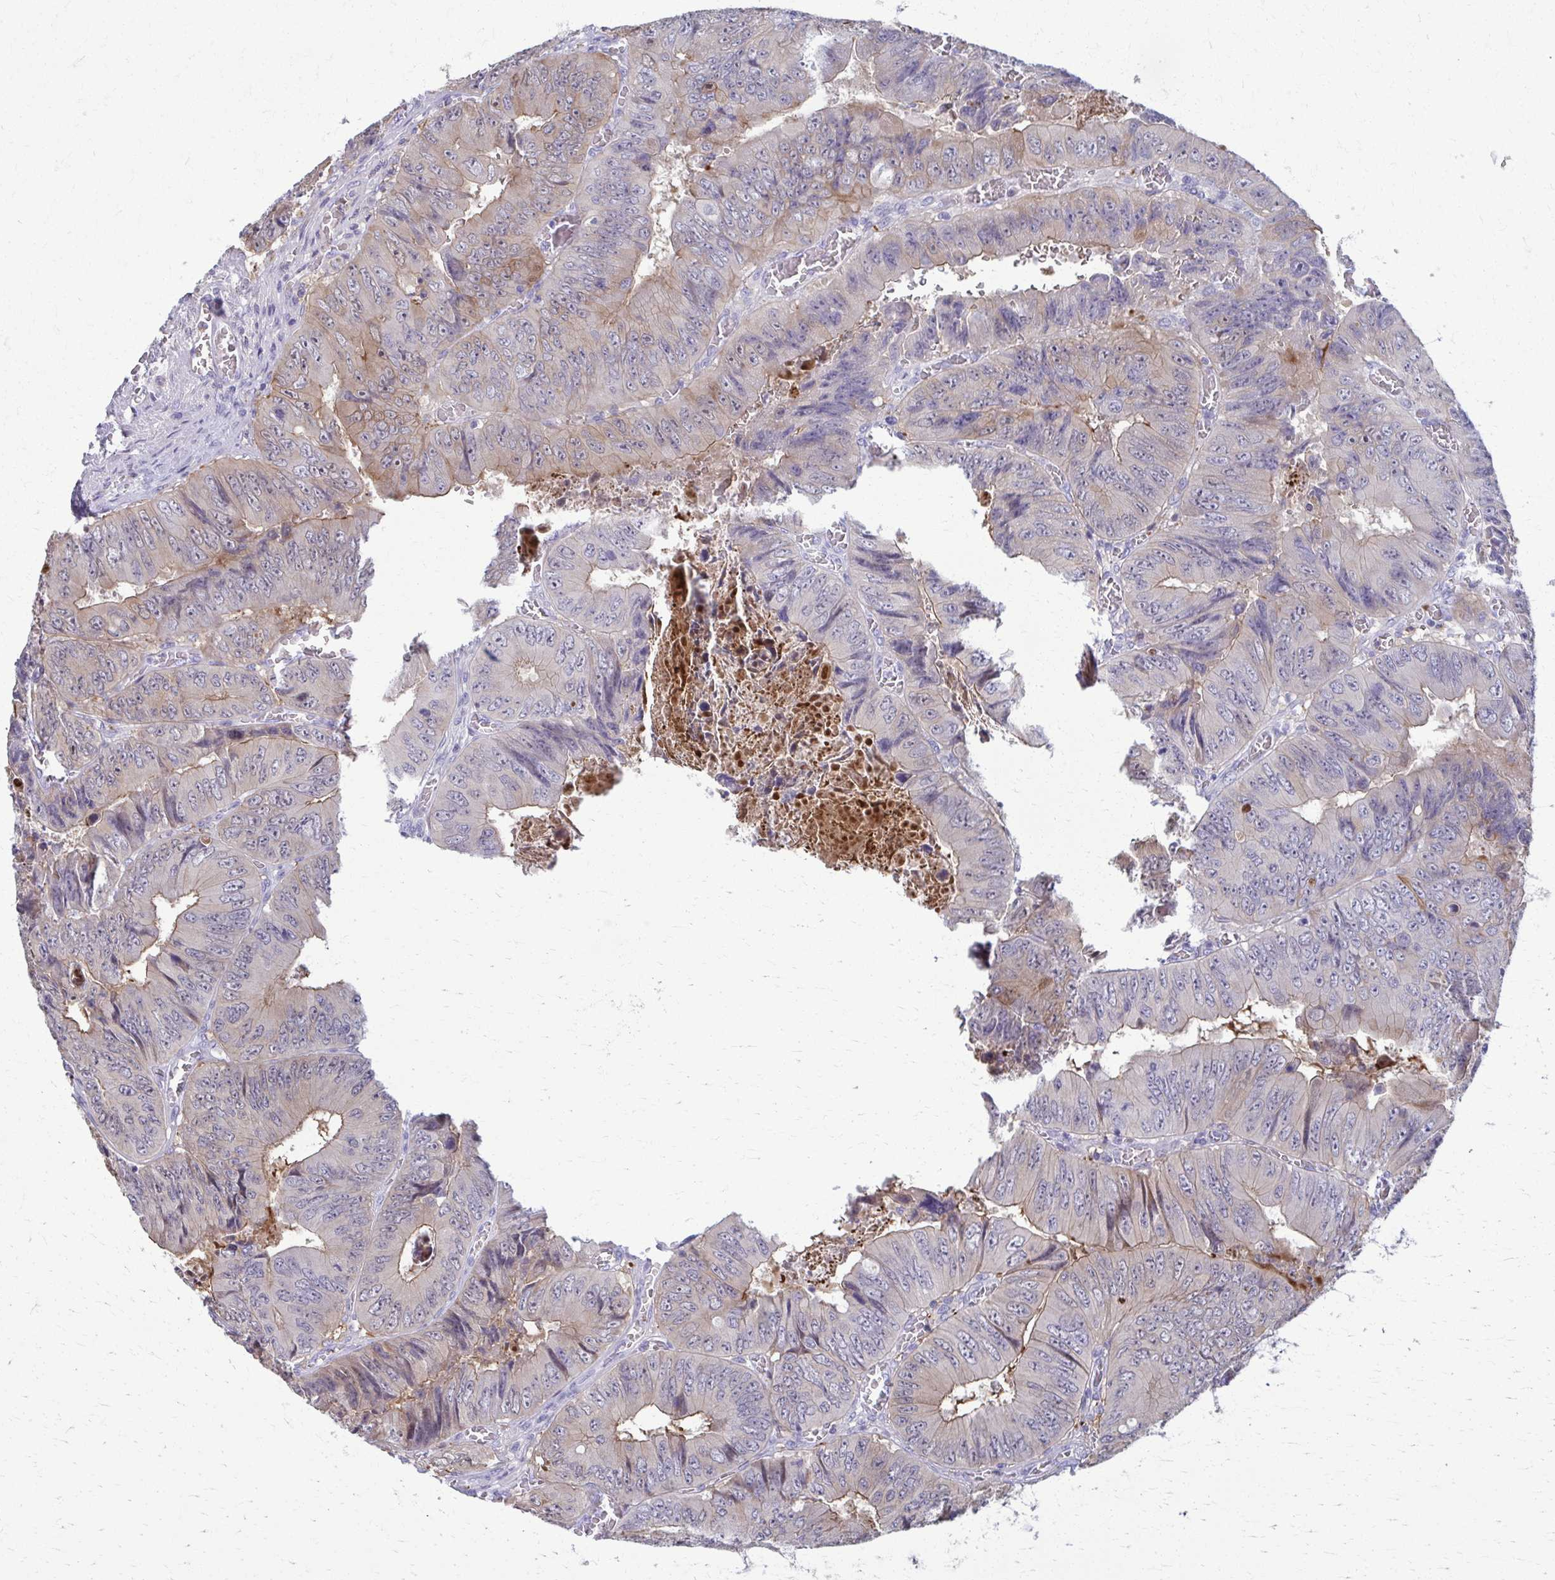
{"staining": {"intensity": "weak", "quantity": "25%-75%", "location": "cytoplasmic/membranous"}, "tissue": "colorectal cancer", "cell_type": "Tumor cells", "image_type": "cancer", "snomed": [{"axis": "morphology", "description": "Adenocarcinoma, NOS"}, {"axis": "topography", "description": "Colon"}], "caption": "Immunohistochemistry (IHC) (DAB (3,3'-diaminobenzidine)) staining of human colorectal cancer (adenocarcinoma) demonstrates weak cytoplasmic/membranous protein staining in about 25%-75% of tumor cells.", "gene": "OR4M1", "patient": {"sex": "female", "age": 84}}